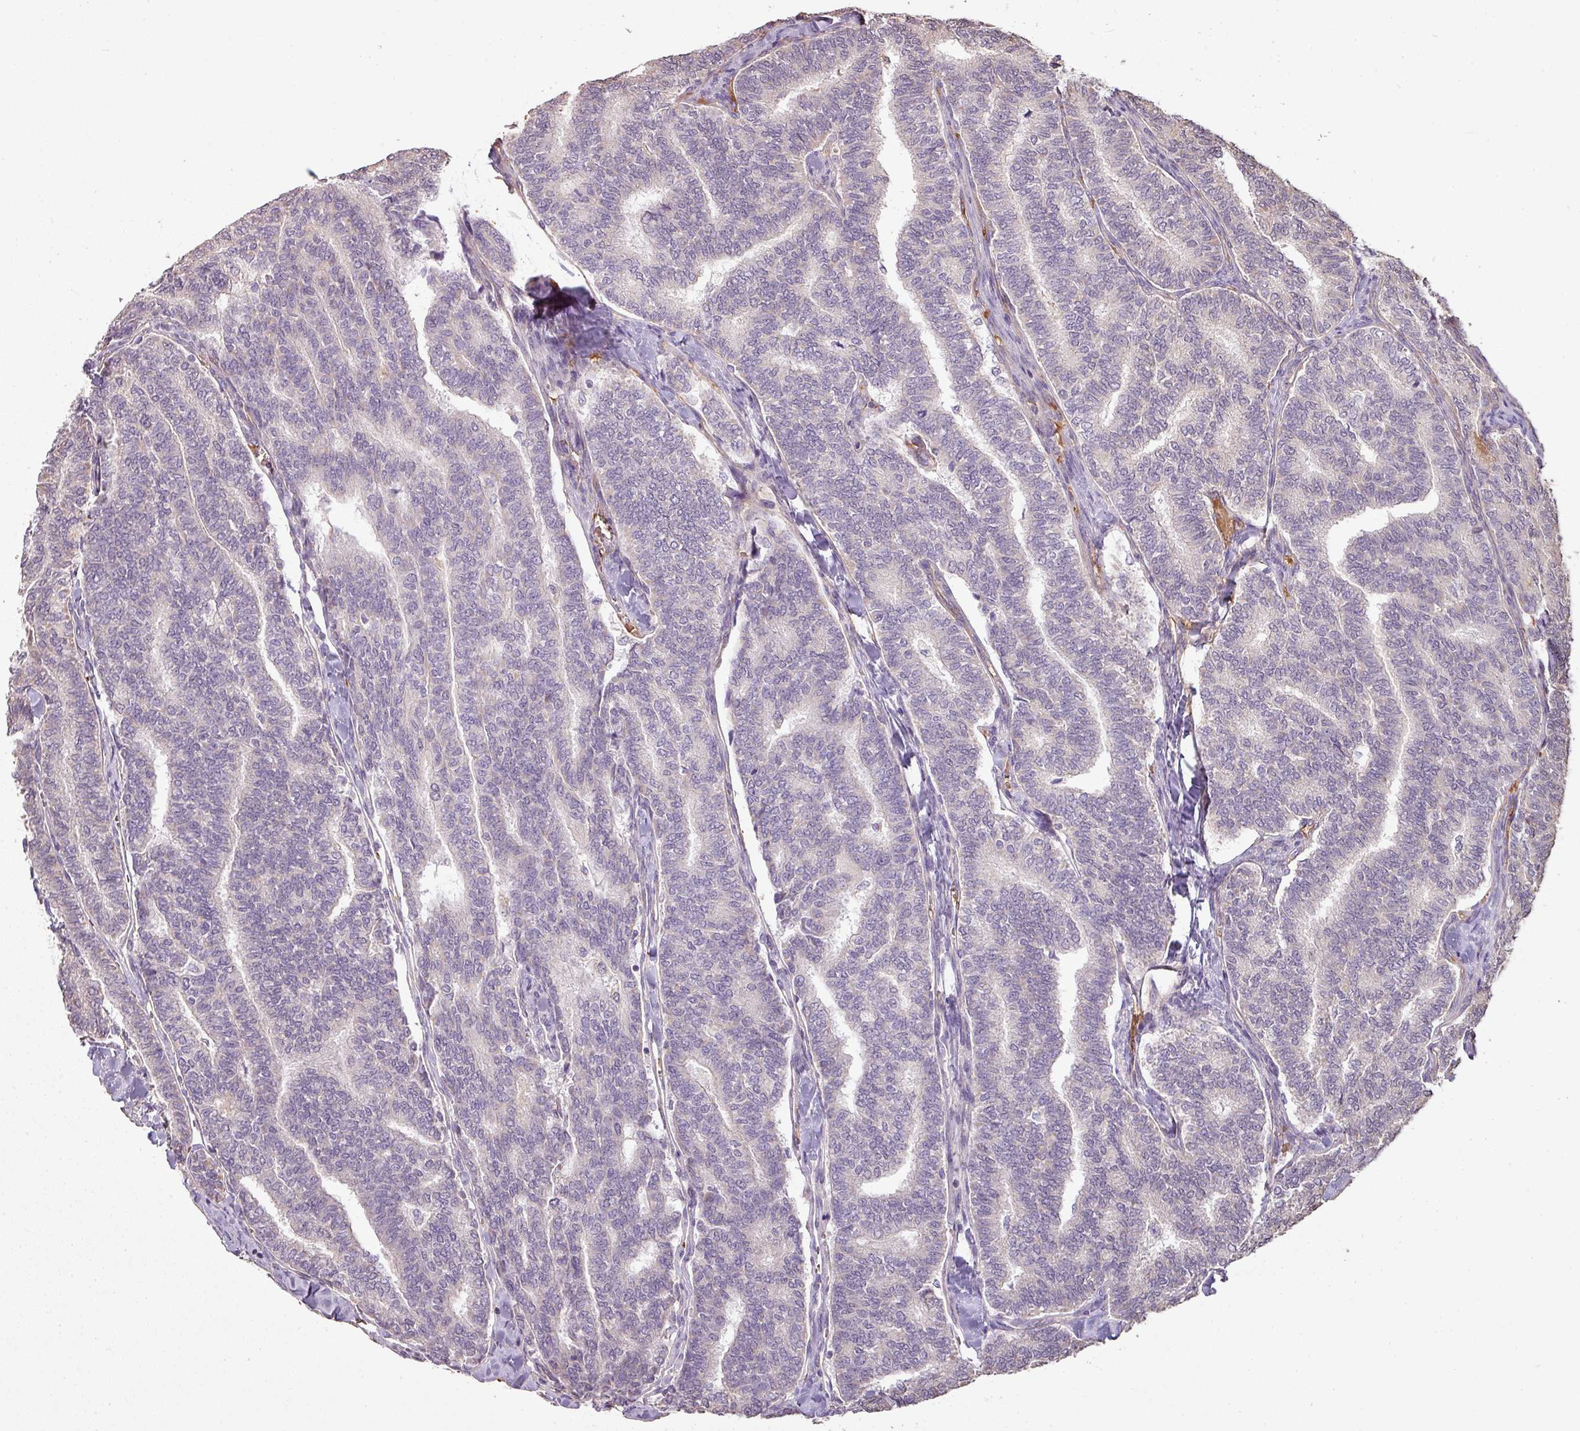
{"staining": {"intensity": "weak", "quantity": "<25%", "location": "cytoplasmic/membranous"}, "tissue": "thyroid cancer", "cell_type": "Tumor cells", "image_type": "cancer", "snomed": [{"axis": "morphology", "description": "Papillary adenocarcinoma, NOS"}, {"axis": "topography", "description": "Thyroid gland"}], "caption": "DAB (3,3'-diaminobenzidine) immunohistochemical staining of human papillary adenocarcinoma (thyroid) shows no significant positivity in tumor cells.", "gene": "NHSL2", "patient": {"sex": "female", "age": 35}}